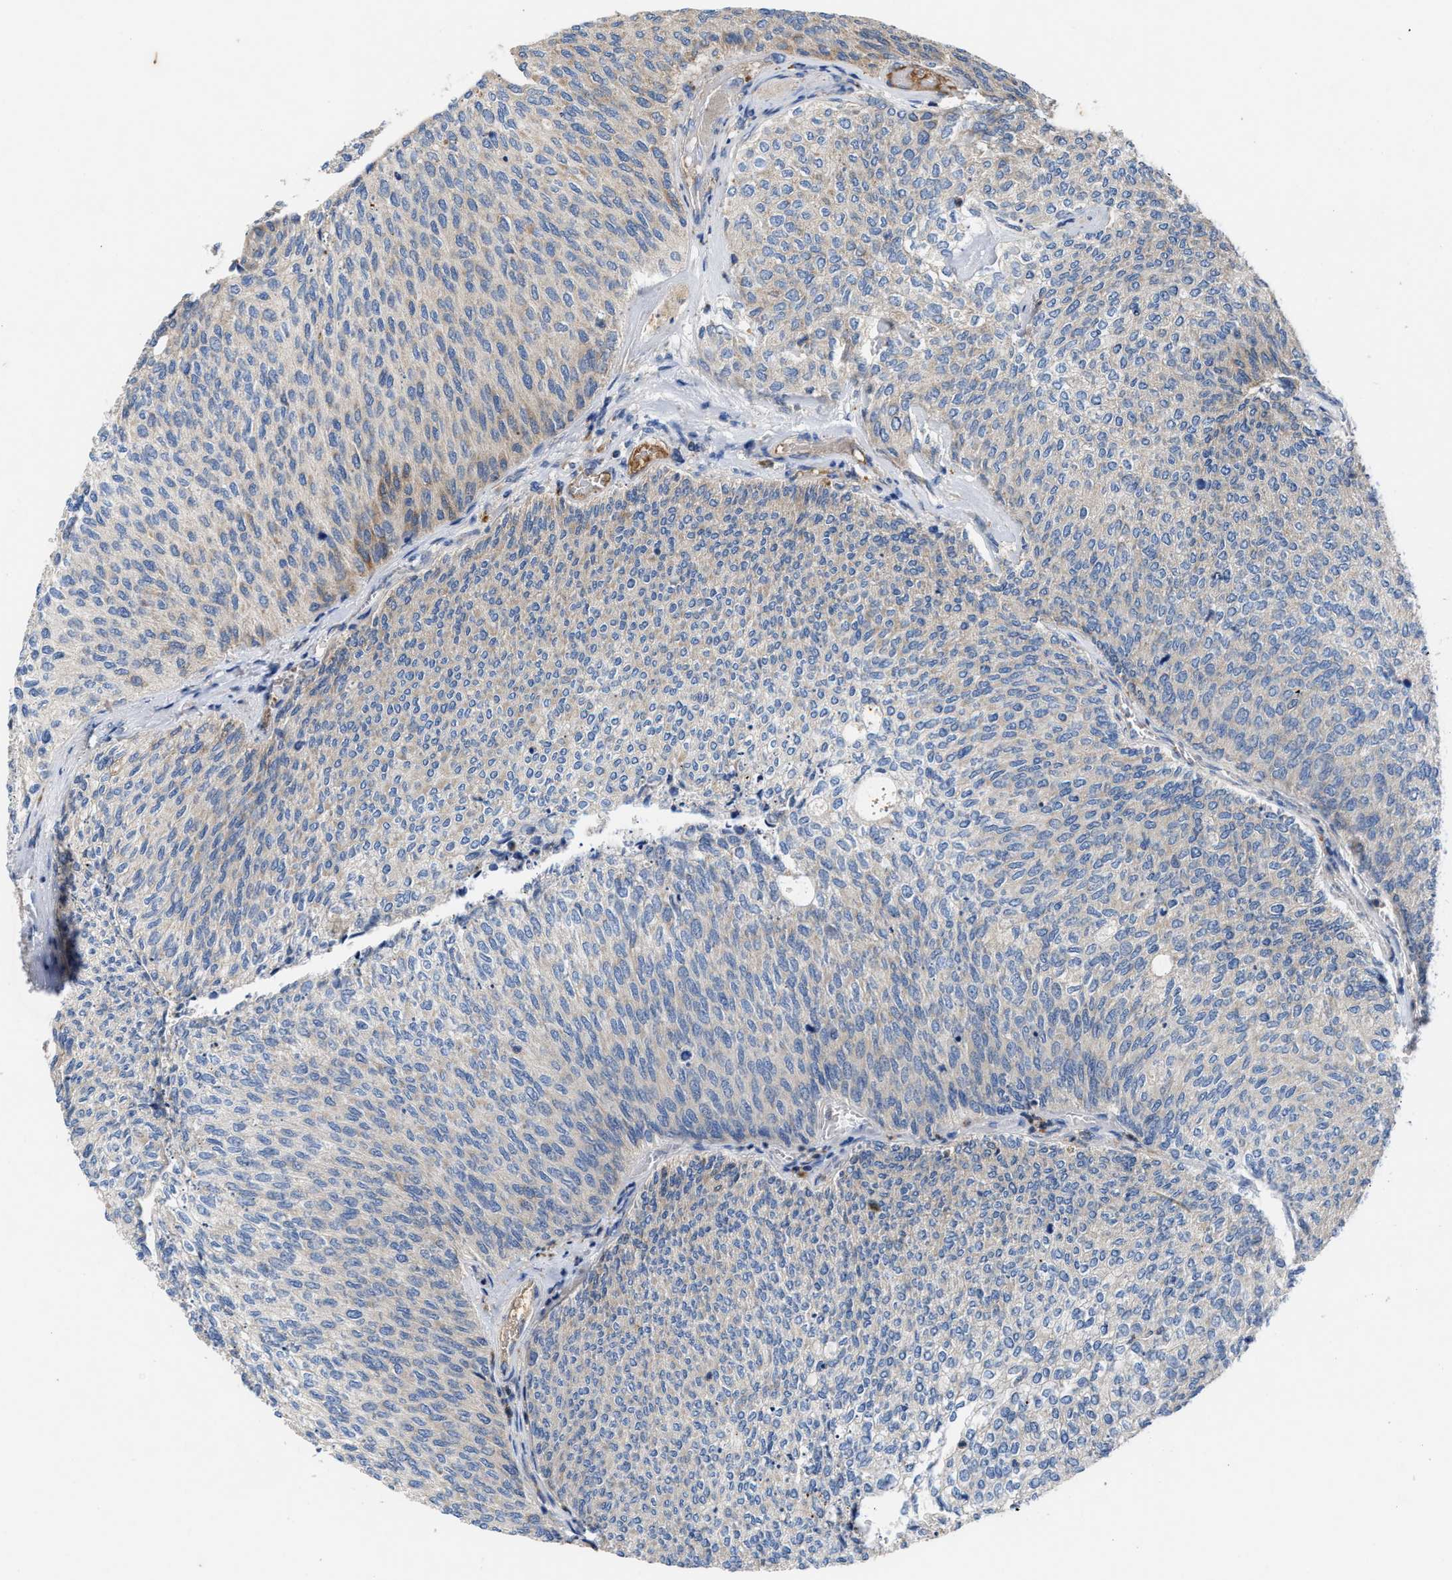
{"staining": {"intensity": "negative", "quantity": "none", "location": "none"}, "tissue": "urothelial cancer", "cell_type": "Tumor cells", "image_type": "cancer", "snomed": [{"axis": "morphology", "description": "Urothelial carcinoma, Low grade"}, {"axis": "topography", "description": "Urinary bladder"}], "caption": "Micrograph shows no significant protein staining in tumor cells of low-grade urothelial carcinoma.", "gene": "CCDC171", "patient": {"sex": "female", "age": 79}}